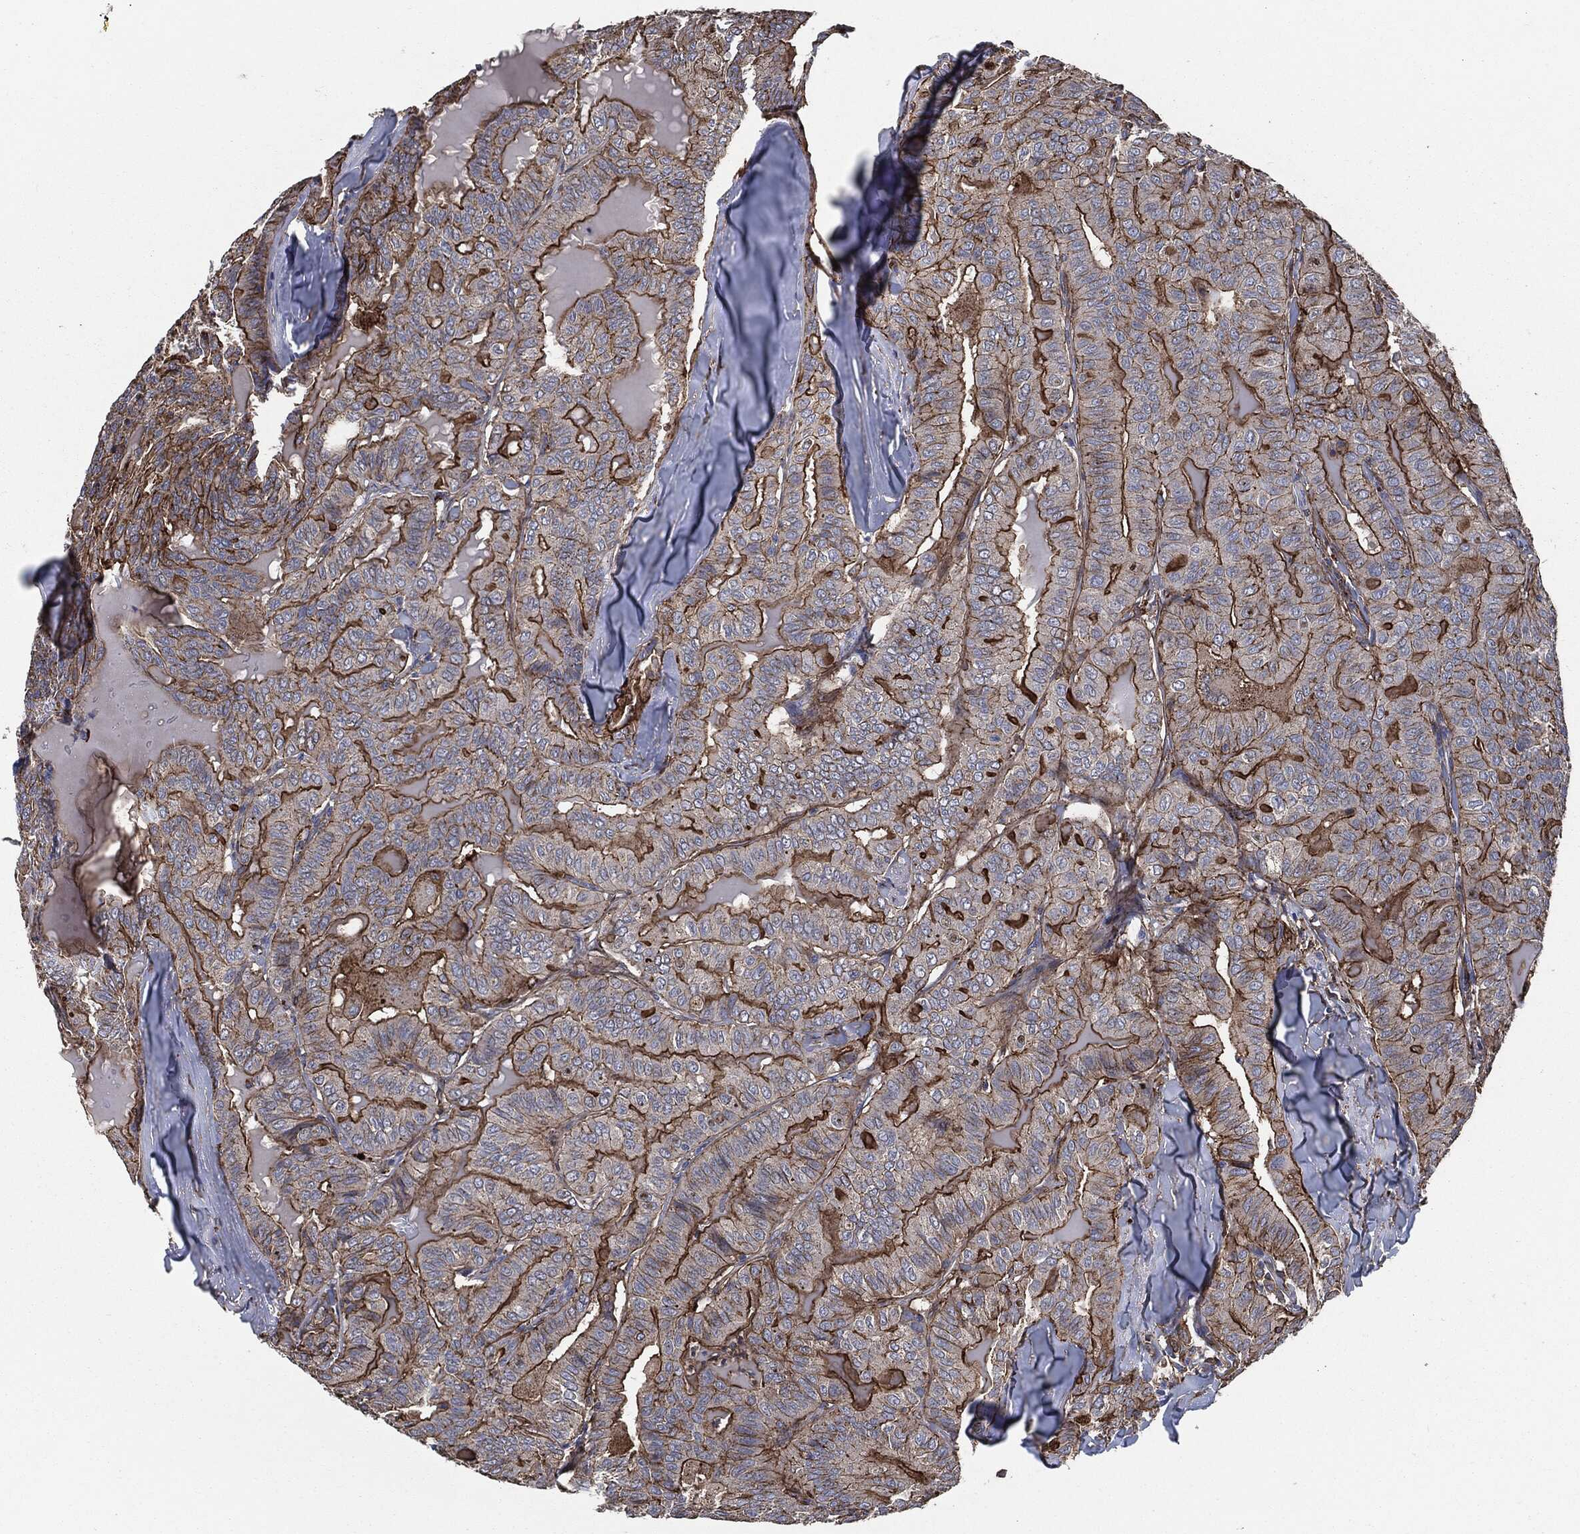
{"staining": {"intensity": "strong", "quantity": "25%-75%", "location": "cytoplasmic/membranous"}, "tissue": "thyroid cancer", "cell_type": "Tumor cells", "image_type": "cancer", "snomed": [{"axis": "morphology", "description": "Papillary adenocarcinoma, NOS"}, {"axis": "topography", "description": "Thyroid gland"}], "caption": "The histopathology image reveals a brown stain indicating the presence of a protein in the cytoplasmic/membranous of tumor cells in thyroid cancer (papillary adenocarcinoma).", "gene": "SVIL", "patient": {"sex": "female", "age": 68}}